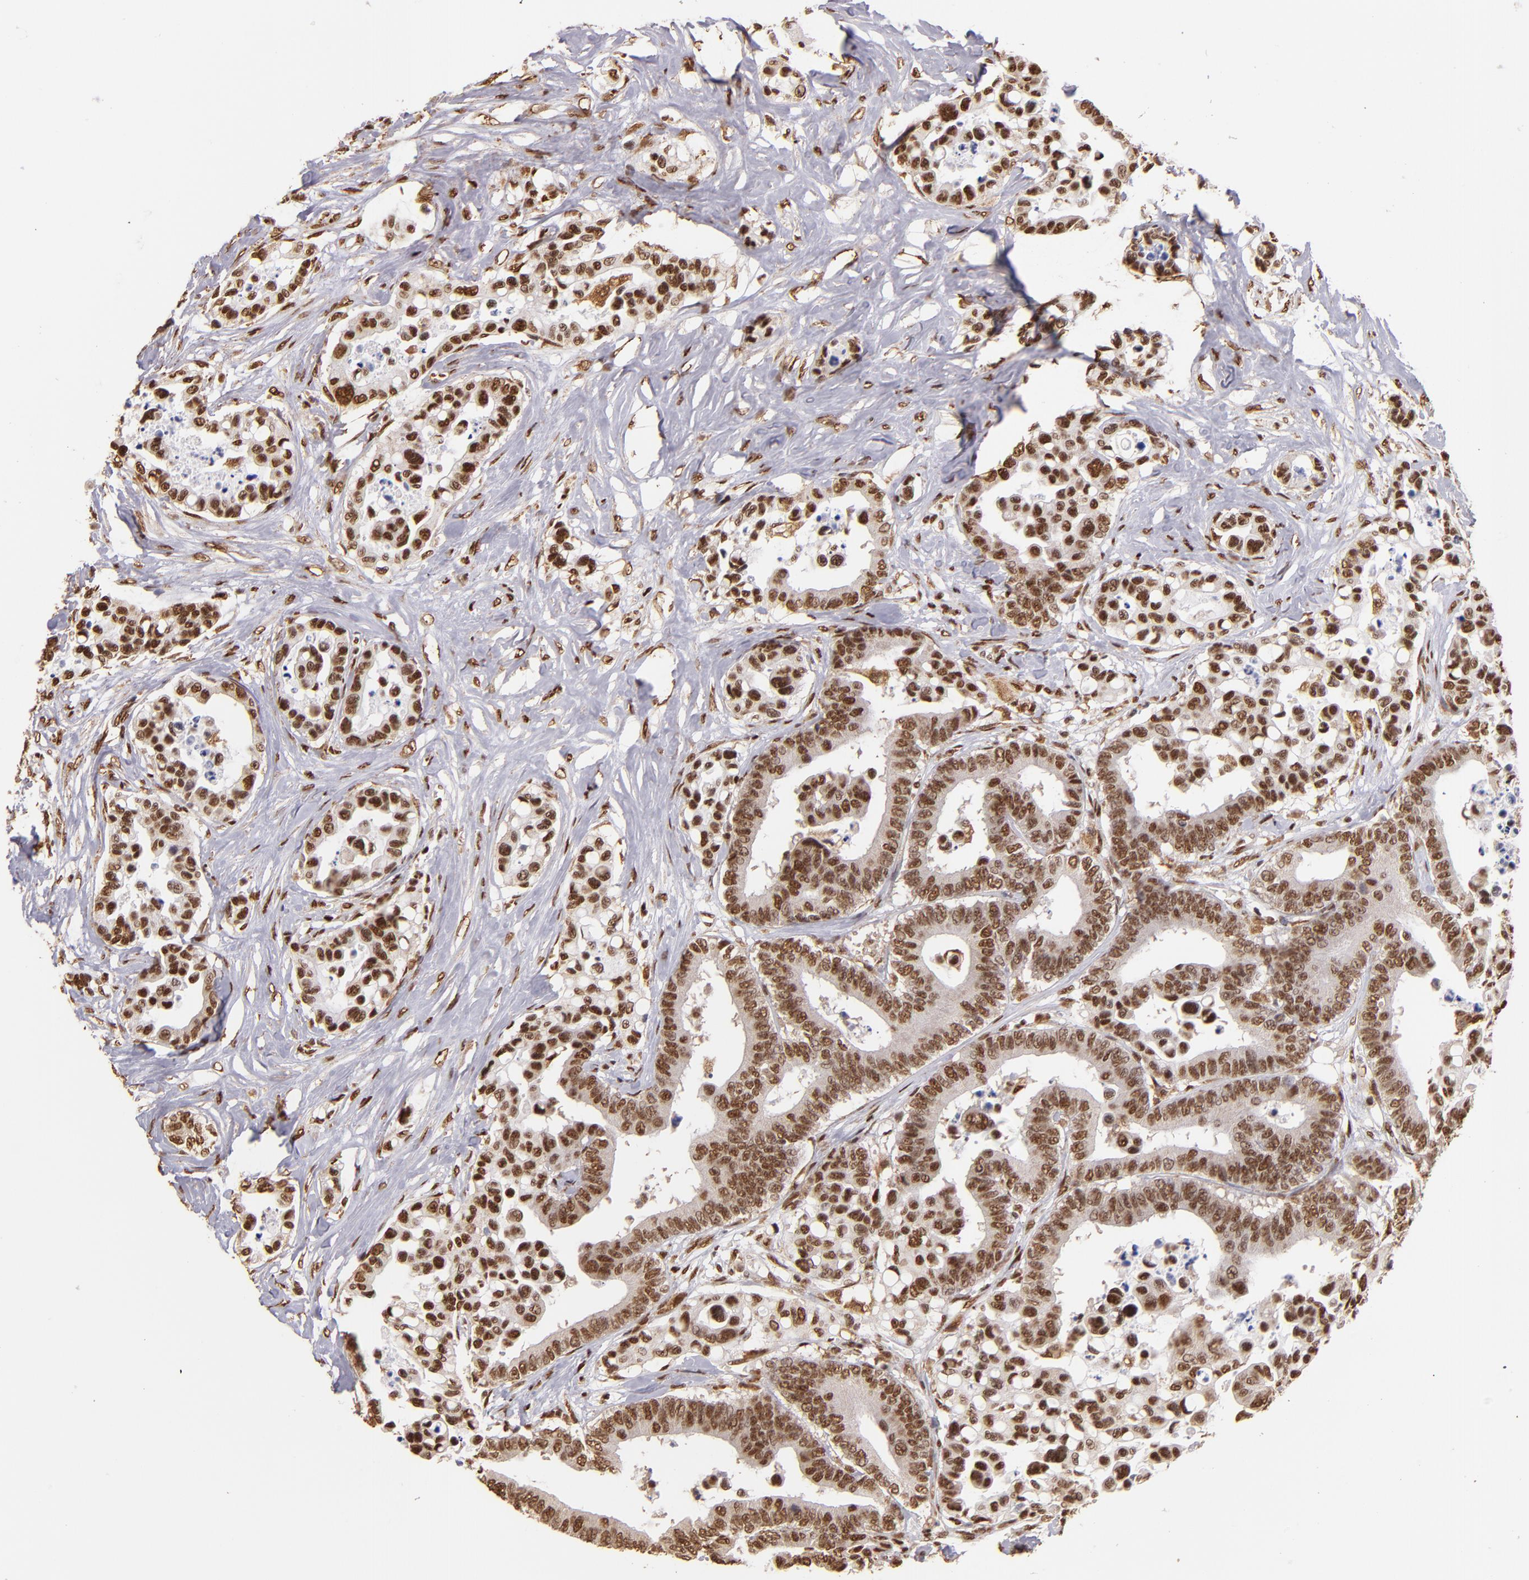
{"staining": {"intensity": "moderate", "quantity": ">75%", "location": "nuclear"}, "tissue": "colorectal cancer", "cell_type": "Tumor cells", "image_type": "cancer", "snomed": [{"axis": "morphology", "description": "Adenocarcinoma, NOS"}, {"axis": "topography", "description": "Colon"}], "caption": "Colorectal adenocarcinoma tissue shows moderate nuclear expression in approximately >75% of tumor cells, visualized by immunohistochemistry. (DAB (3,3'-diaminobenzidine) IHC, brown staining for protein, blue staining for nuclei).", "gene": "SP1", "patient": {"sex": "male", "age": 82}}